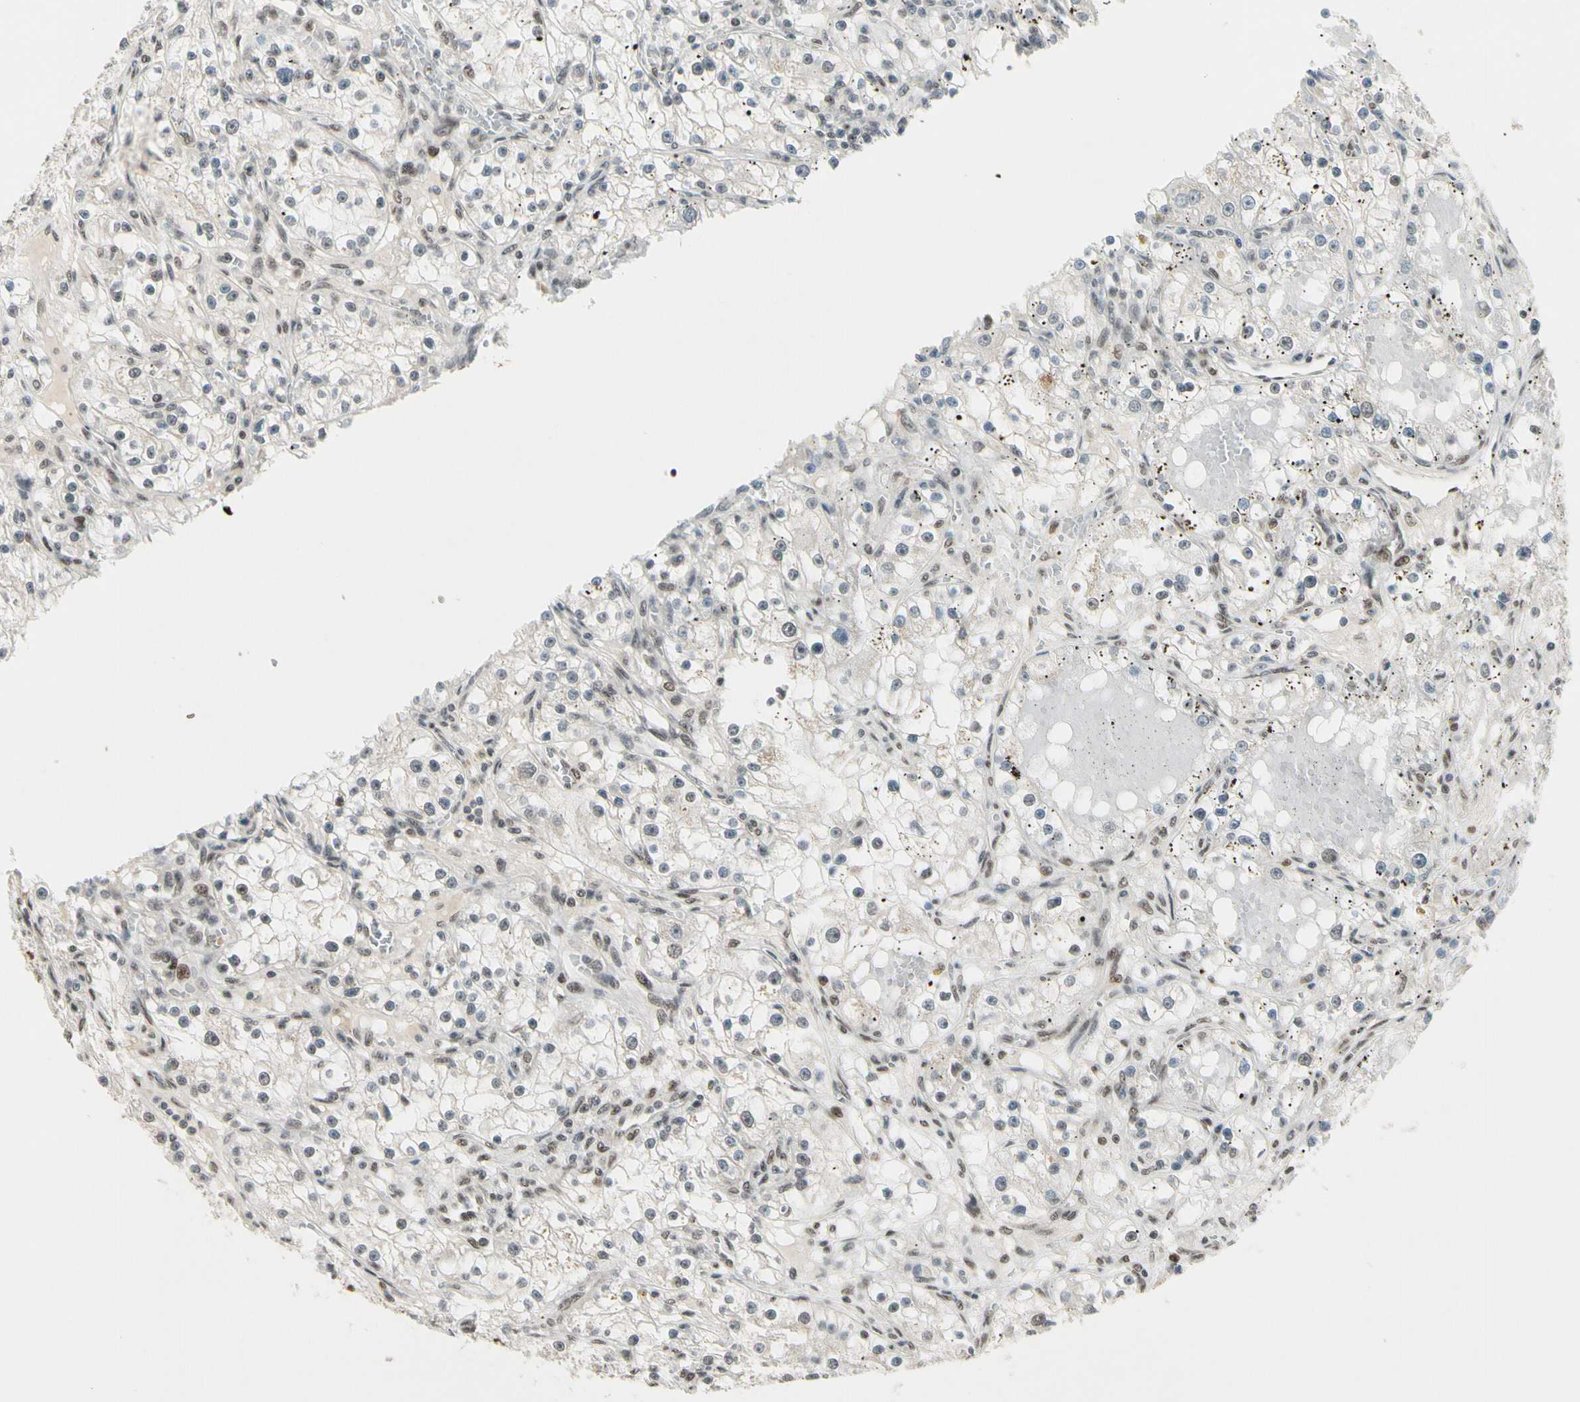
{"staining": {"intensity": "weak", "quantity": "<25%", "location": "nuclear"}, "tissue": "renal cancer", "cell_type": "Tumor cells", "image_type": "cancer", "snomed": [{"axis": "morphology", "description": "Adenocarcinoma, NOS"}, {"axis": "topography", "description": "Kidney"}], "caption": "This is a image of immunohistochemistry (IHC) staining of renal cancer (adenocarcinoma), which shows no expression in tumor cells.", "gene": "CHAMP1", "patient": {"sex": "male", "age": 56}}